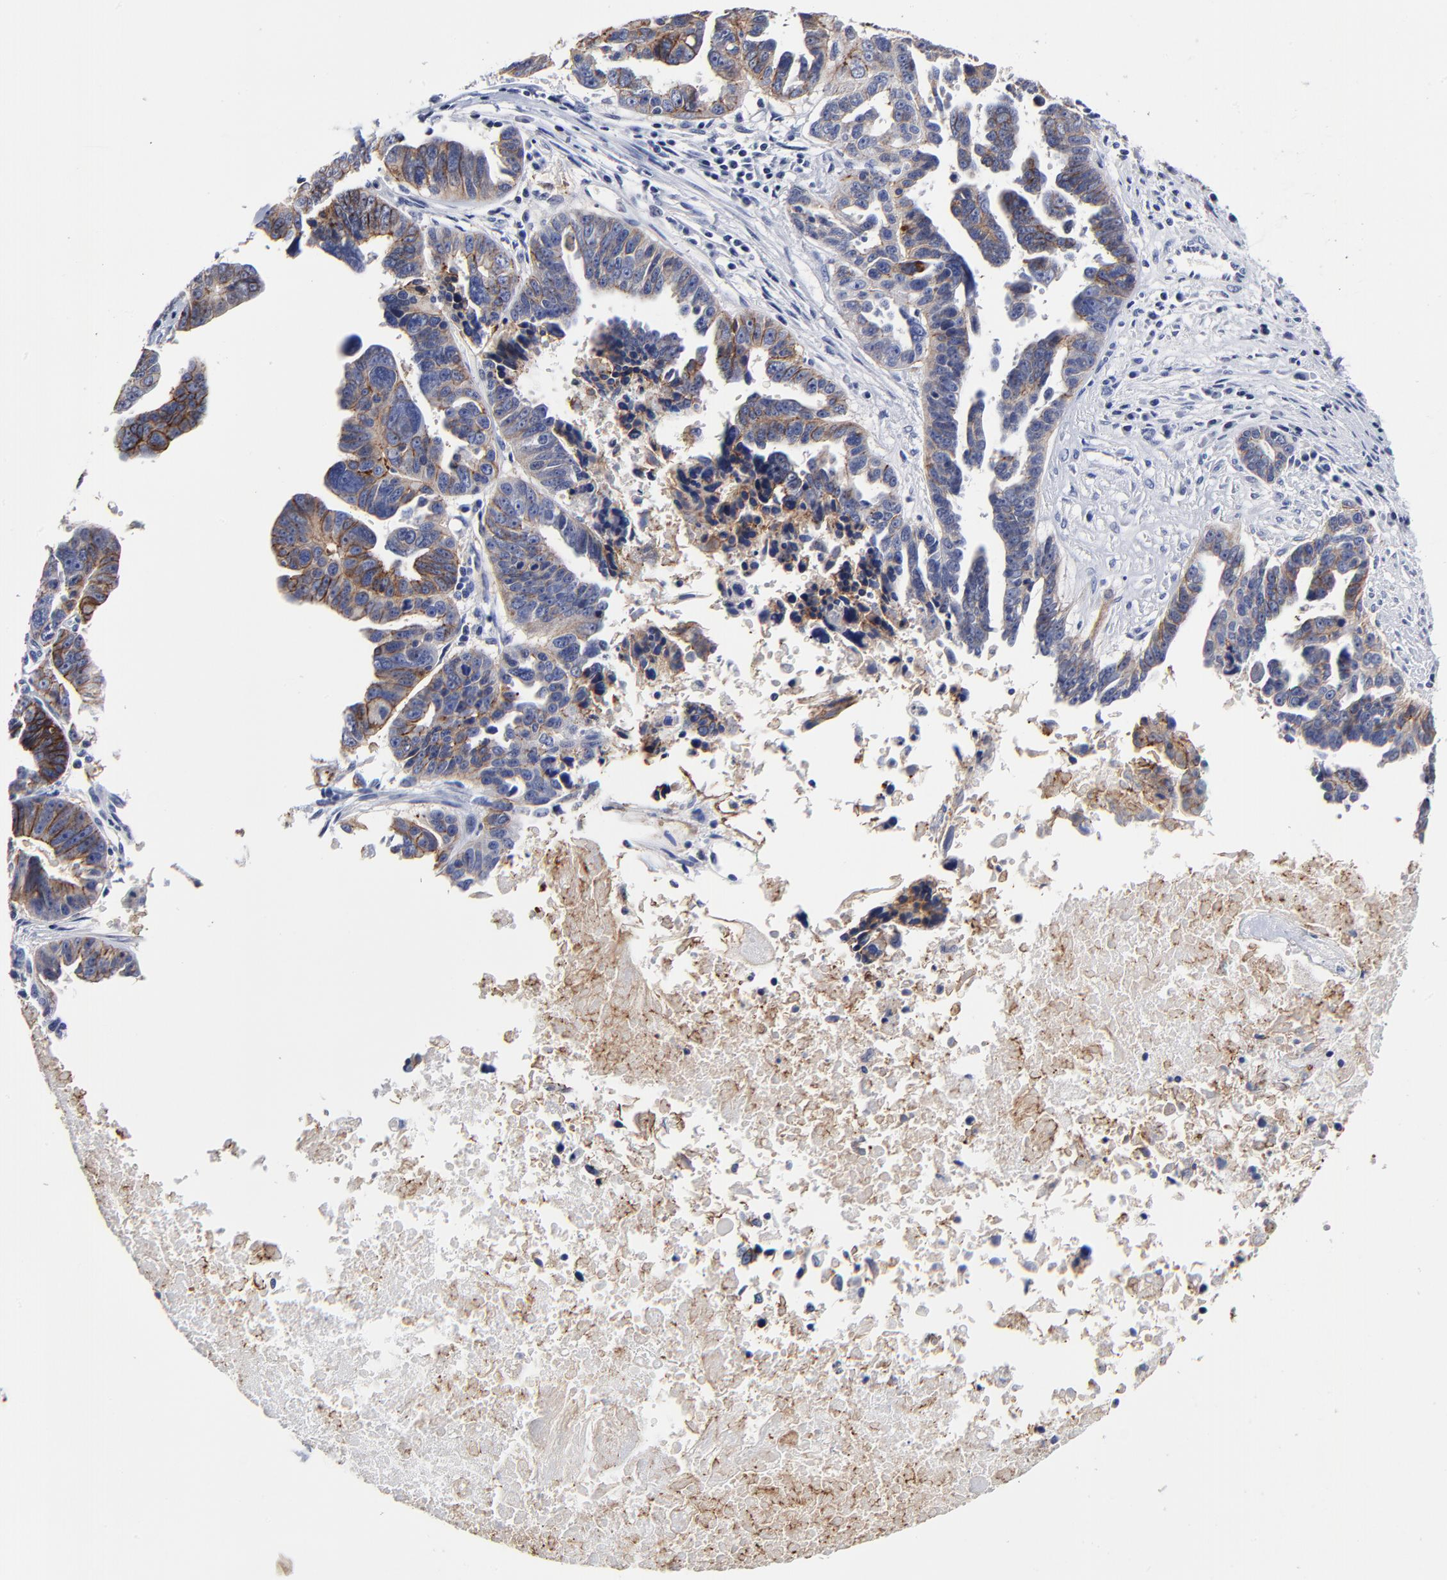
{"staining": {"intensity": "moderate", "quantity": "<25%", "location": "cytoplasmic/membranous"}, "tissue": "ovarian cancer", "cell_type": "Tumor cells", "image_type": "cancer", "snomed": [{"axis": "morphology", "description": "Carcinoma, endometroid"}, {"axis": "morphology", "description": "Cystadenocarcinoma, serous, NOS"}, {"axis": "topography", "description": "Ovary"}], "caption": "This micrograph reveals immunohistochemistry (IHC) staining of ovarian endometroid carcinoma, with low moderate cytoplasmic/membranous positivity in about <25% of tumor cells.", "gene": "CXADR", "patient": {"sex": "female", "age": 45}}